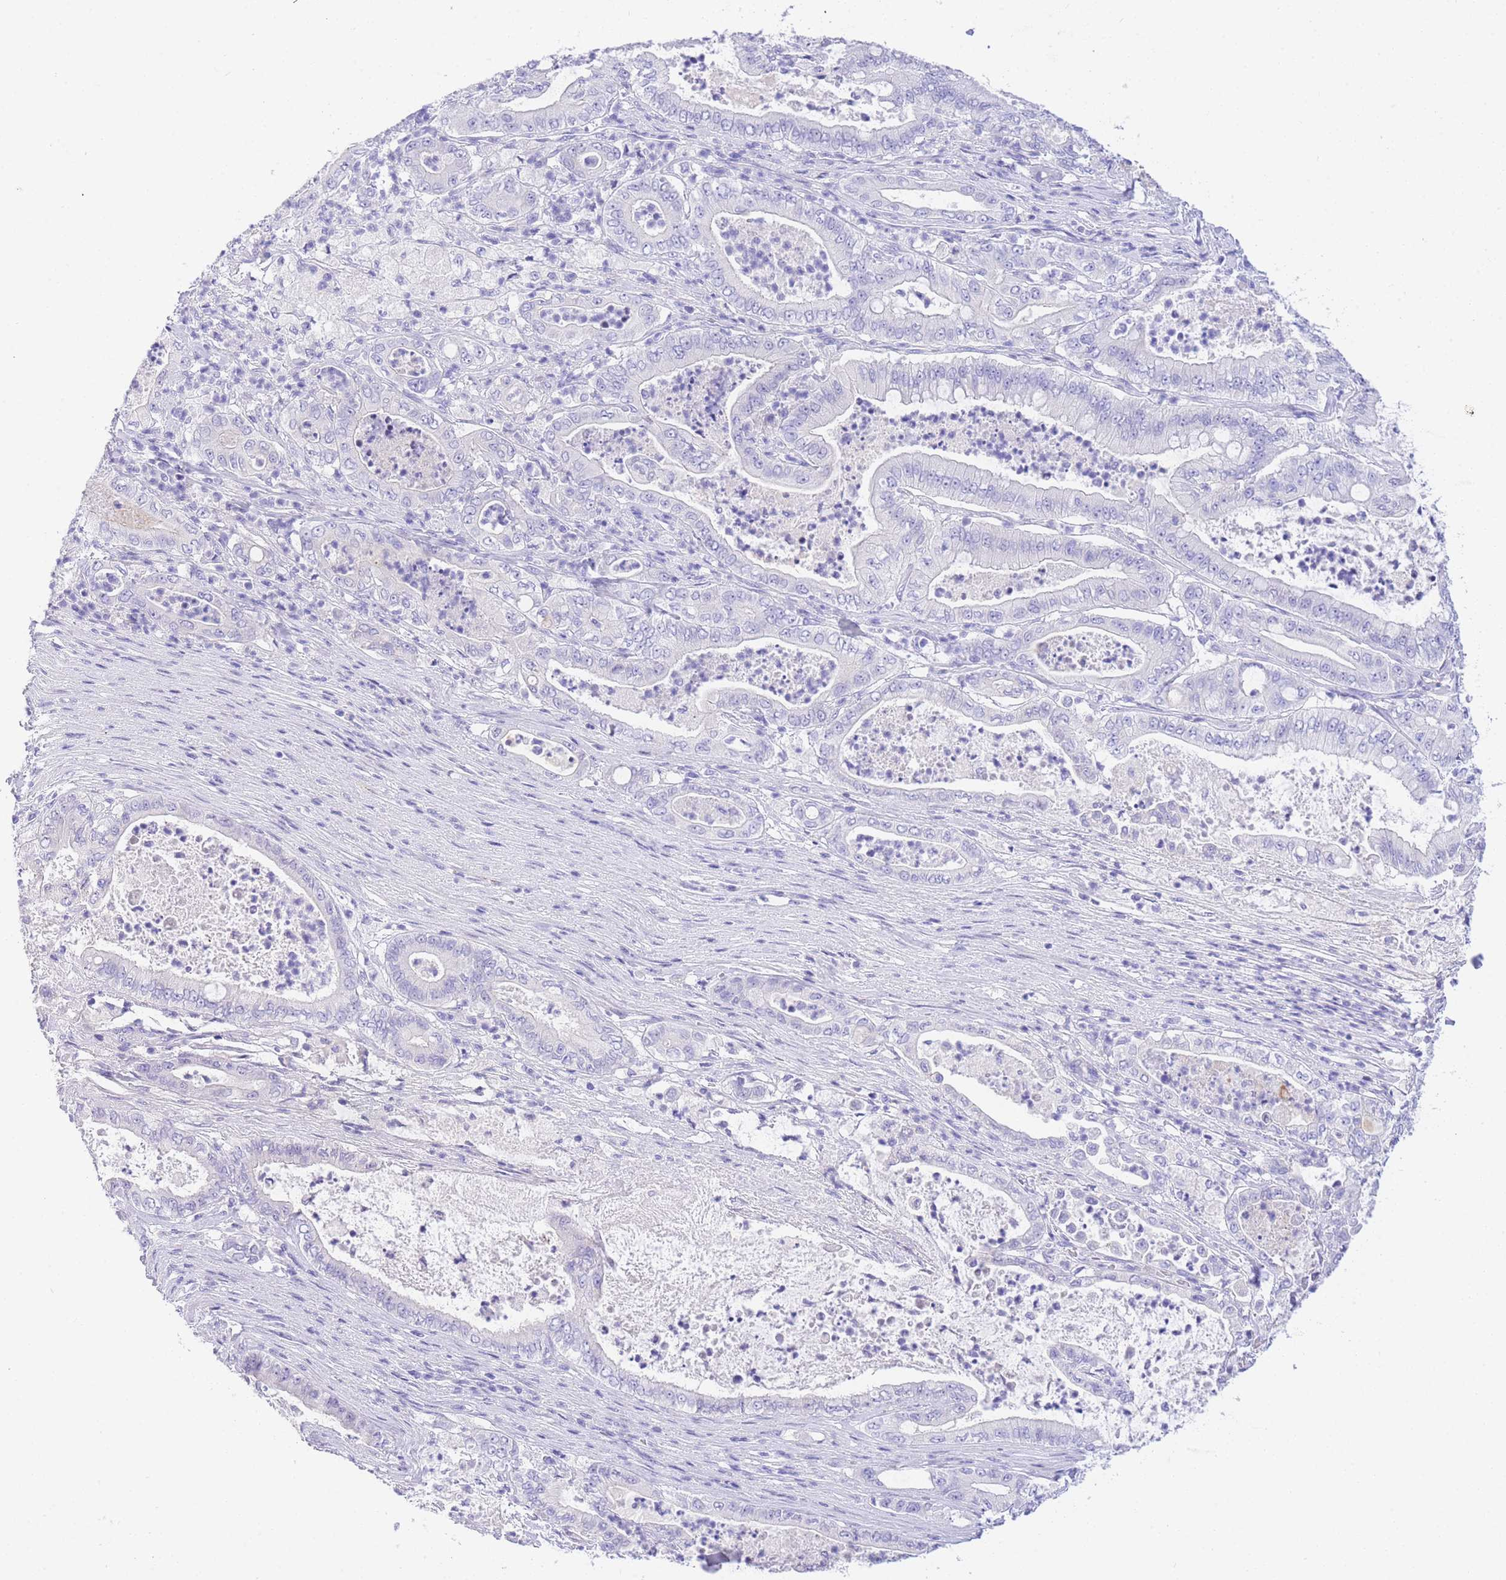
{"staining": {"intensity": "negative", "quantity": "none", "location": "none"}, "tissue": "pancreatic cancer", "cell_type": "Tumor cells", "image_type": "cancer", "snomed": [{"axis": "morphology", "description": "Adenocarcinoma, NOS"}, {"axis": "topography", "description": "Pancreas"}], "caption": "Human adenocarcinoma (pancreatic) stained for a protein using IHC shows no staining in tumor cells.", "gene": "TIFAB", "patient": {"sex": "male", "age": 71}}